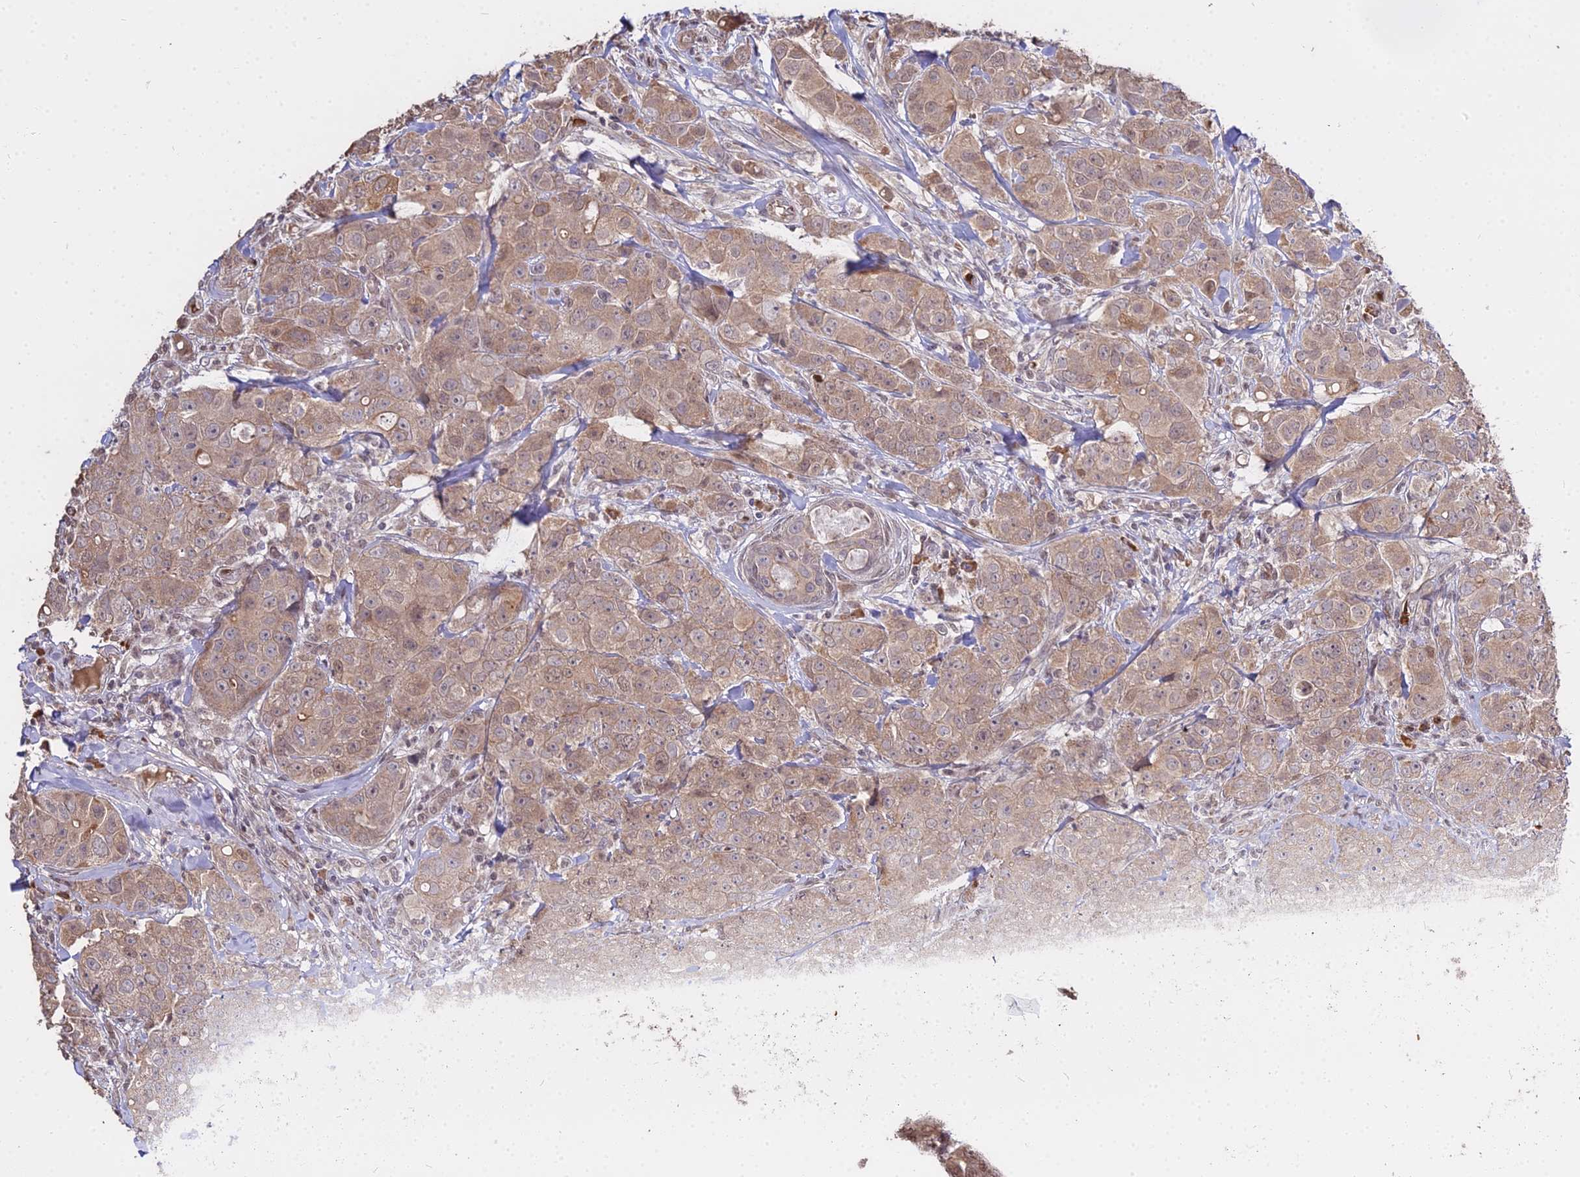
{"staining": {"intensity": "weak", "quantity": ">75%", "location": "cytoplasmic/membranous,nuclear"}, "tissue": "breast cancer", "cell_type": "Tumor cells", "image_type": "cancer", "snomed": [{"axis": "morphology", "description": "Duct carcinoma"}, {"axis": "topography", "description": "Breast"}], "caption": "IHC staining of intraductal carcinoma (breast), which shows low levels of weak cytoplasmic/membranous and nuclear expression in about >75% of tumor cells indicating weak cytoplasmic/membranous and nuclear protein positivity. The staining was performed using DAB (3,3'-diaminobenzidine) (brown) for protein detection and nuclei were counterstained in hematoxylin (blue).", "gene": "ZDBF2", "patient": {"sex": "female", "age": 43}}